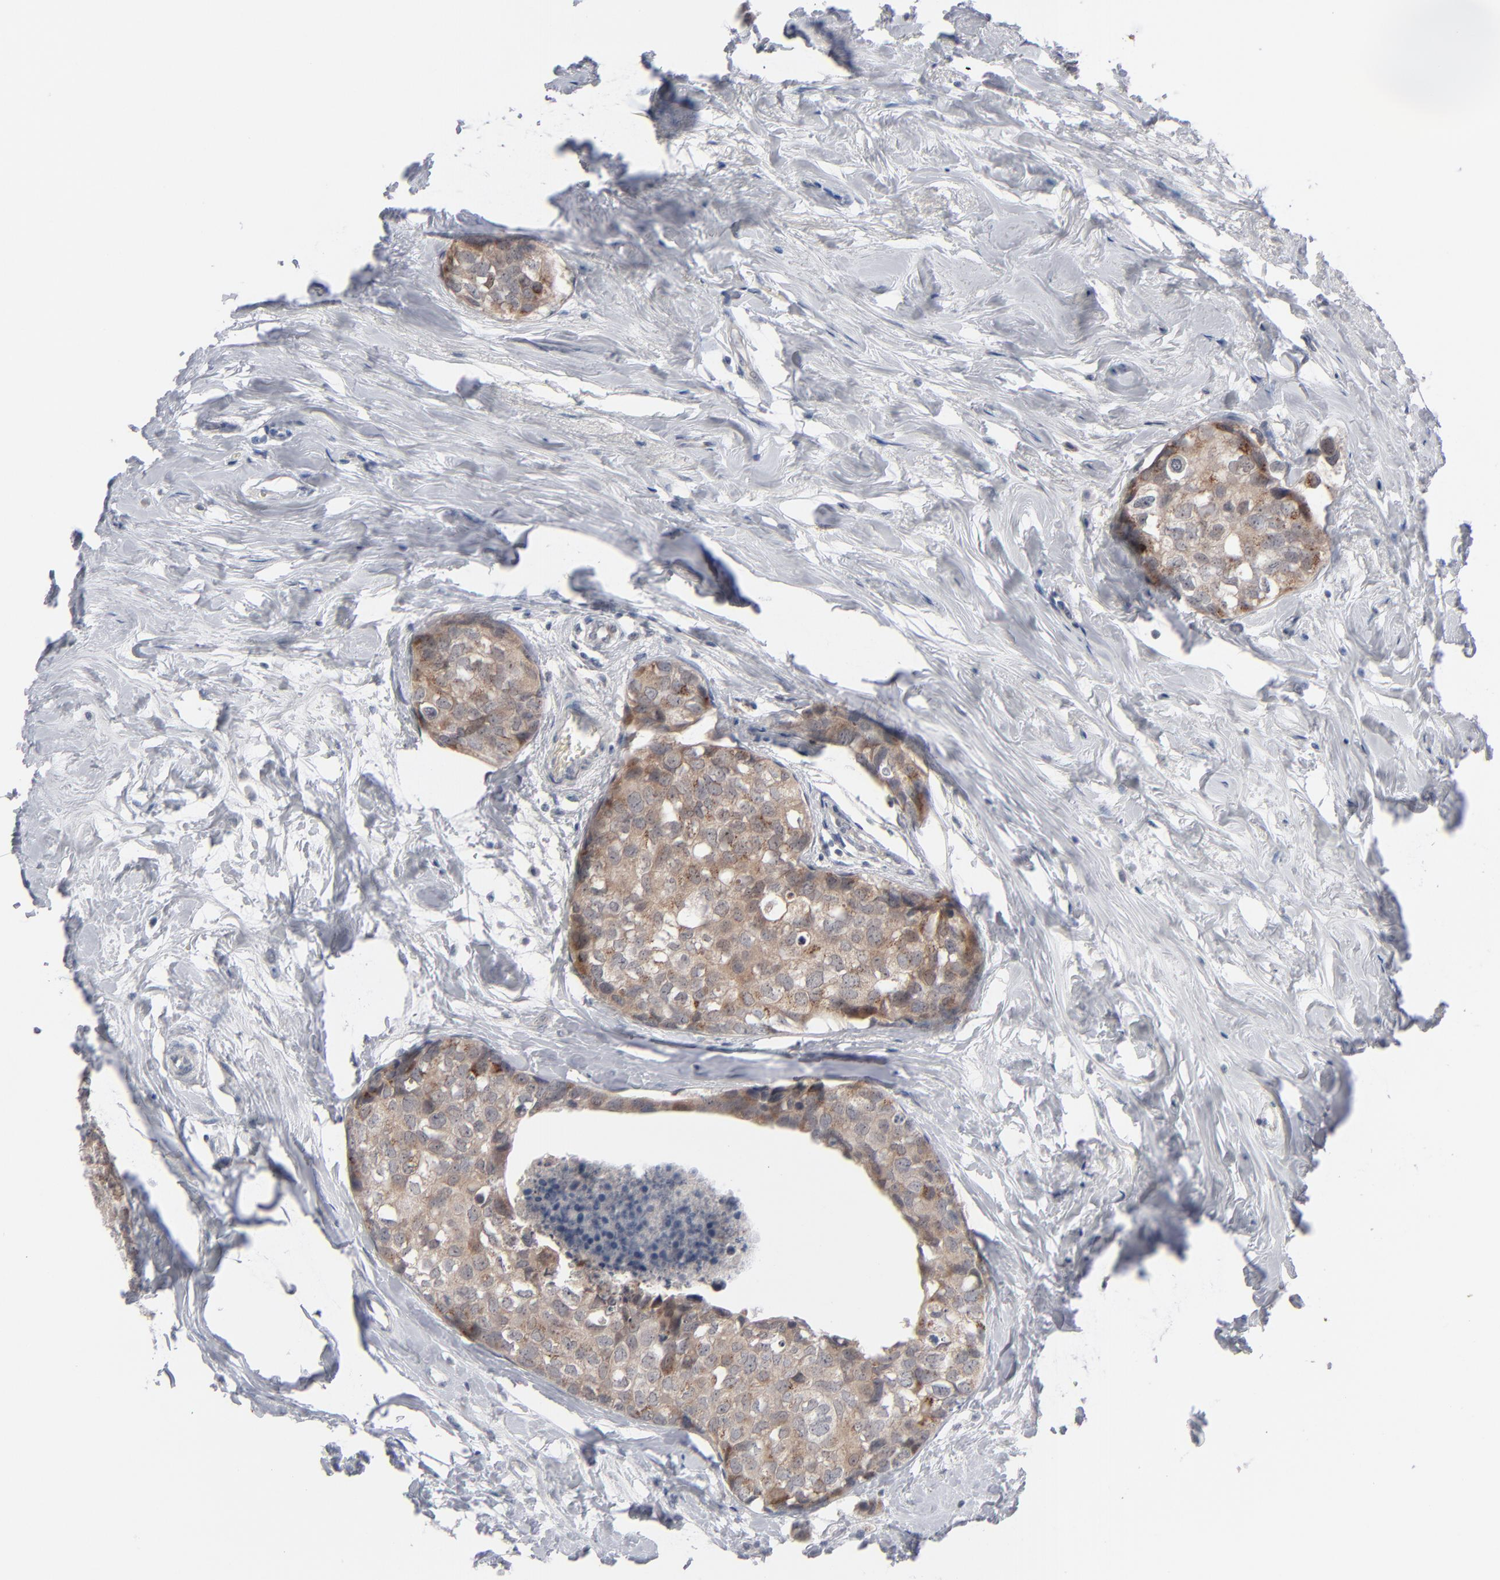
{"staining": {"intensity": "moderate", "quantity": ">75%", "location": "cytoplasmic/membranous"}, "tissue": "breast cancer", "cell_type": "Tumor cells", "image_type": "cancer", "snomed": [{"axis": "morphology", "description": "Normal tissue, NOS"}, {"axis": "morphology", "description": "Duct carcinoma"}, {"axis": "topography", "description": "Breast"}], "caption": "Breast invasive ductal carcinoma was stained to show a protein in brown. There is medium levels of moderate cytoplasmic/membranous staining in approximately >75% of tumor cells. The staining is performed using DAB brown chromogen to label protein expression. The nuclei are counter-stained blue using hematoxylin.", "gene": "POF1B", "patient": {"sex": "female", "age": 50}}